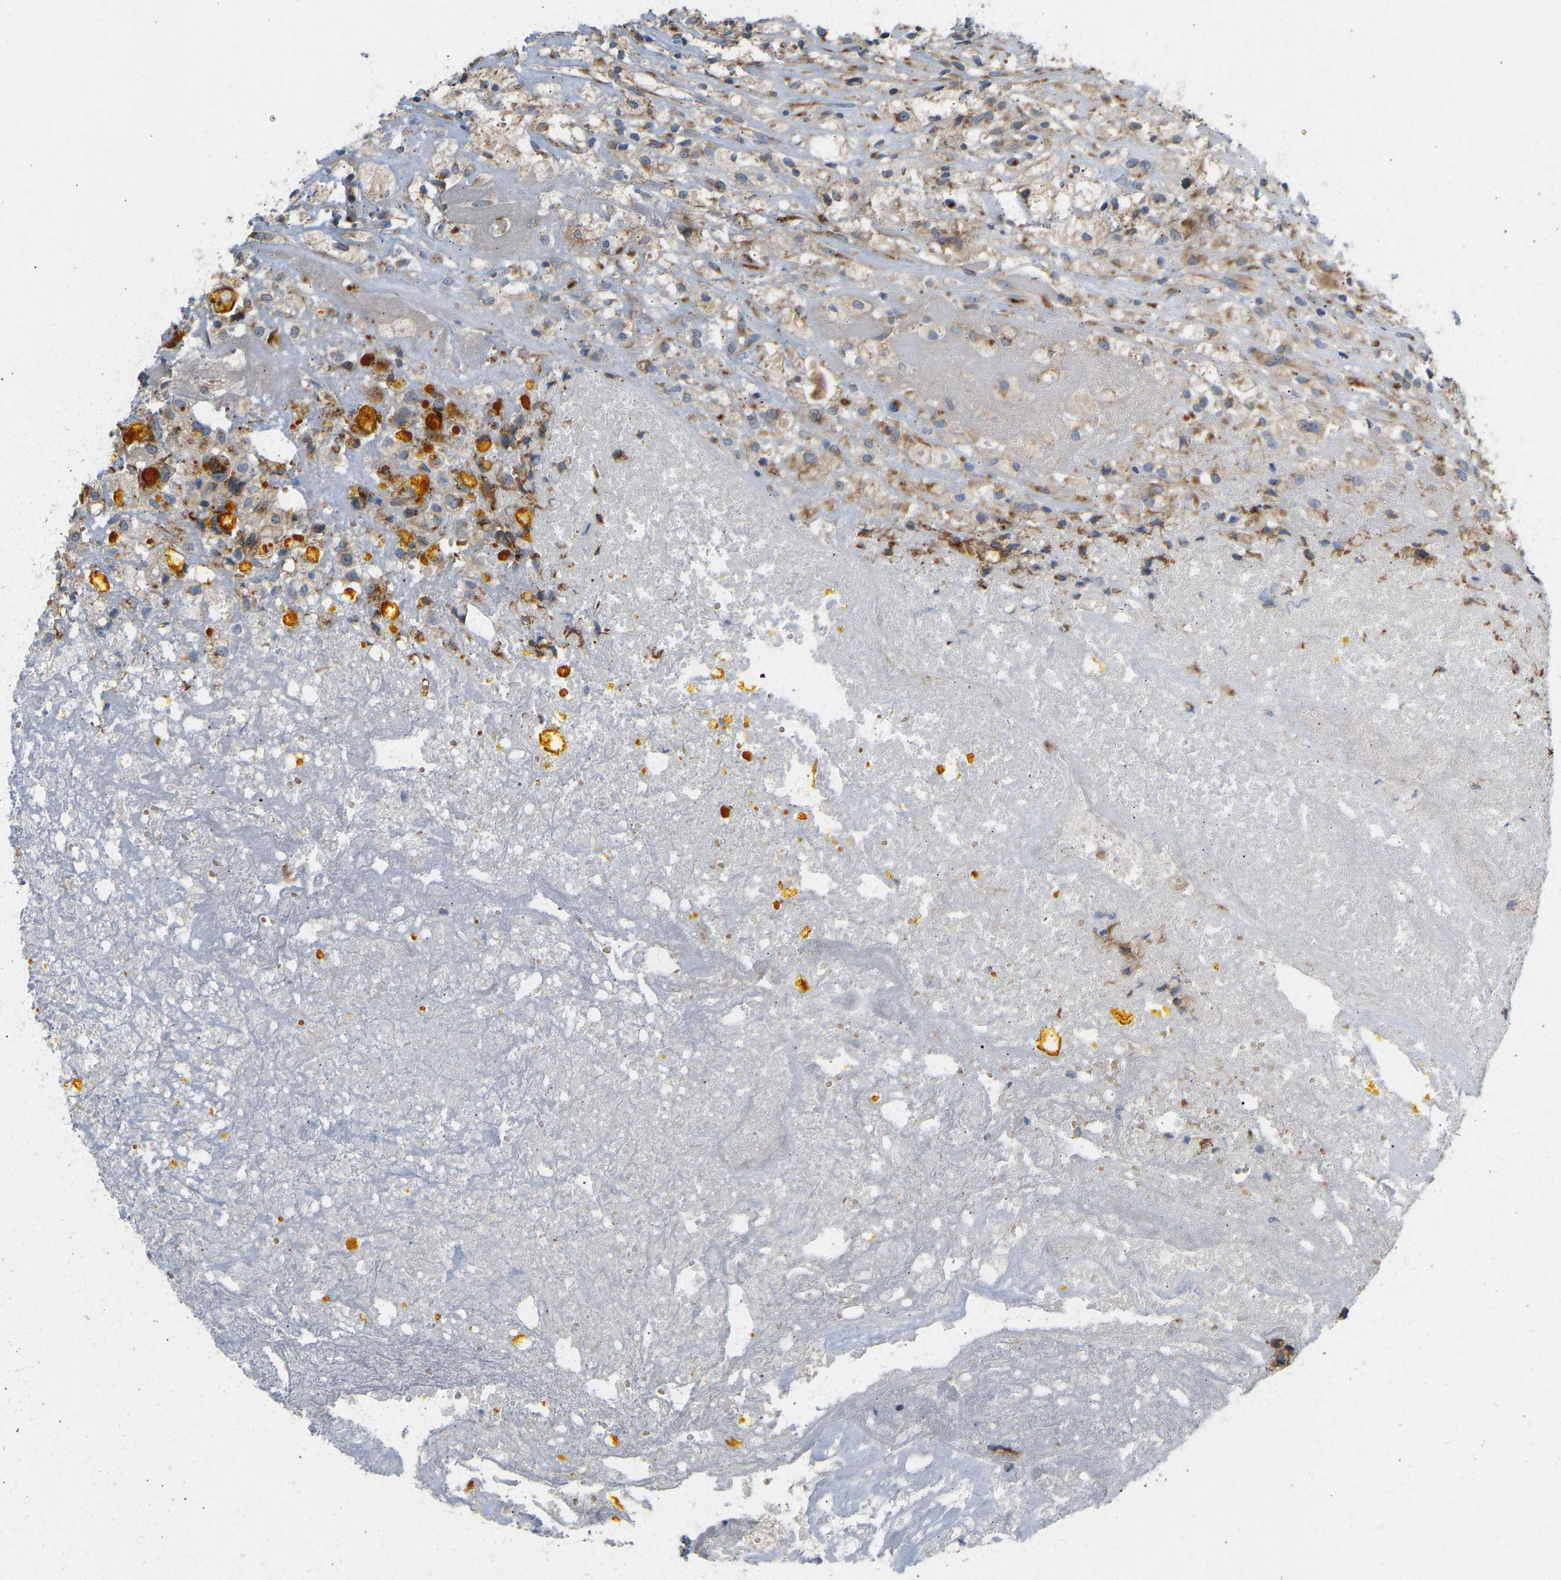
{"staining": {"intensity": "moderate", "quantity": ">75%", "location": "cytoplasmic/membranous"}, "tissue": "testis cancer", "cell_type": "Tumor cells", "image_type": "cancer", "snomed": [{"axis": "morphology", "description": "Carcinoma, Embryonal, NOS"}, {"axis": "topography", "description": "Testis"}], "caption": "Immunohistochemistry (IHC) histopathology image of human testis cancer stained for a protein (brown), which displays medium levels of moderate cytoplasmic/membranous positivity in approximately >75% of tumor cells.", "gene": "YIPF2", "patient": {"sex": "male", "age": 2}}